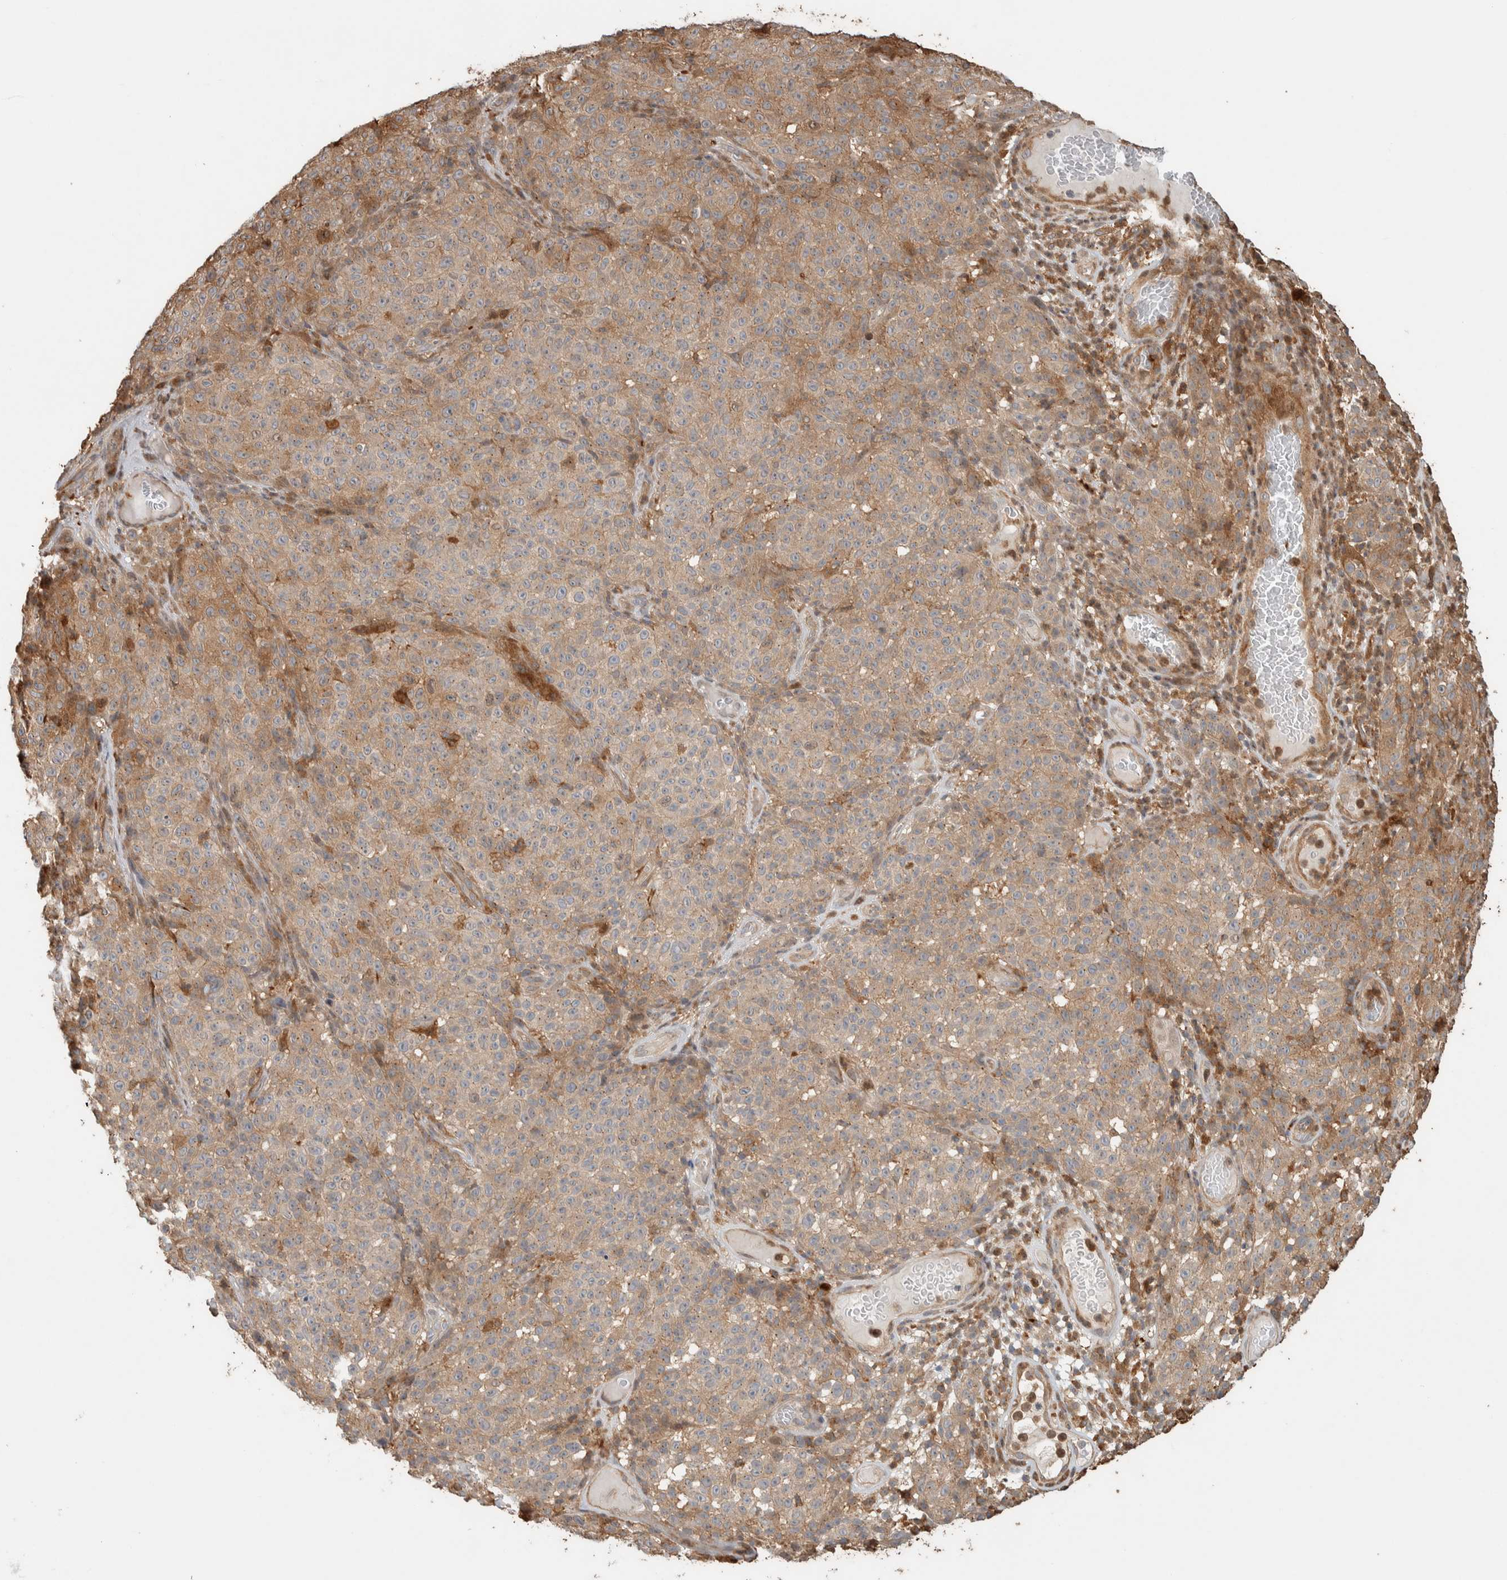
{"staining": {"intensity": "weak", "quantity": ">75%", "location": "cytoplasmic/membranous"}, "tissue": "melanoma", "cell_type": "Tumor cells", "image_type": "cancer", "snomed": [{"axis": "morphology", "description": "Malignant melanoma, NOS"}, {"axis": "topography", "description": "Skin"}], "caption": "Brown immunohistochemical staining in human melanoma demonstrates weak cytoplasmic/membranous positivity in approximately >75% of tumor cells.", "gene": "CNTROB", "patient": {"sex": "female", "age": 82}}